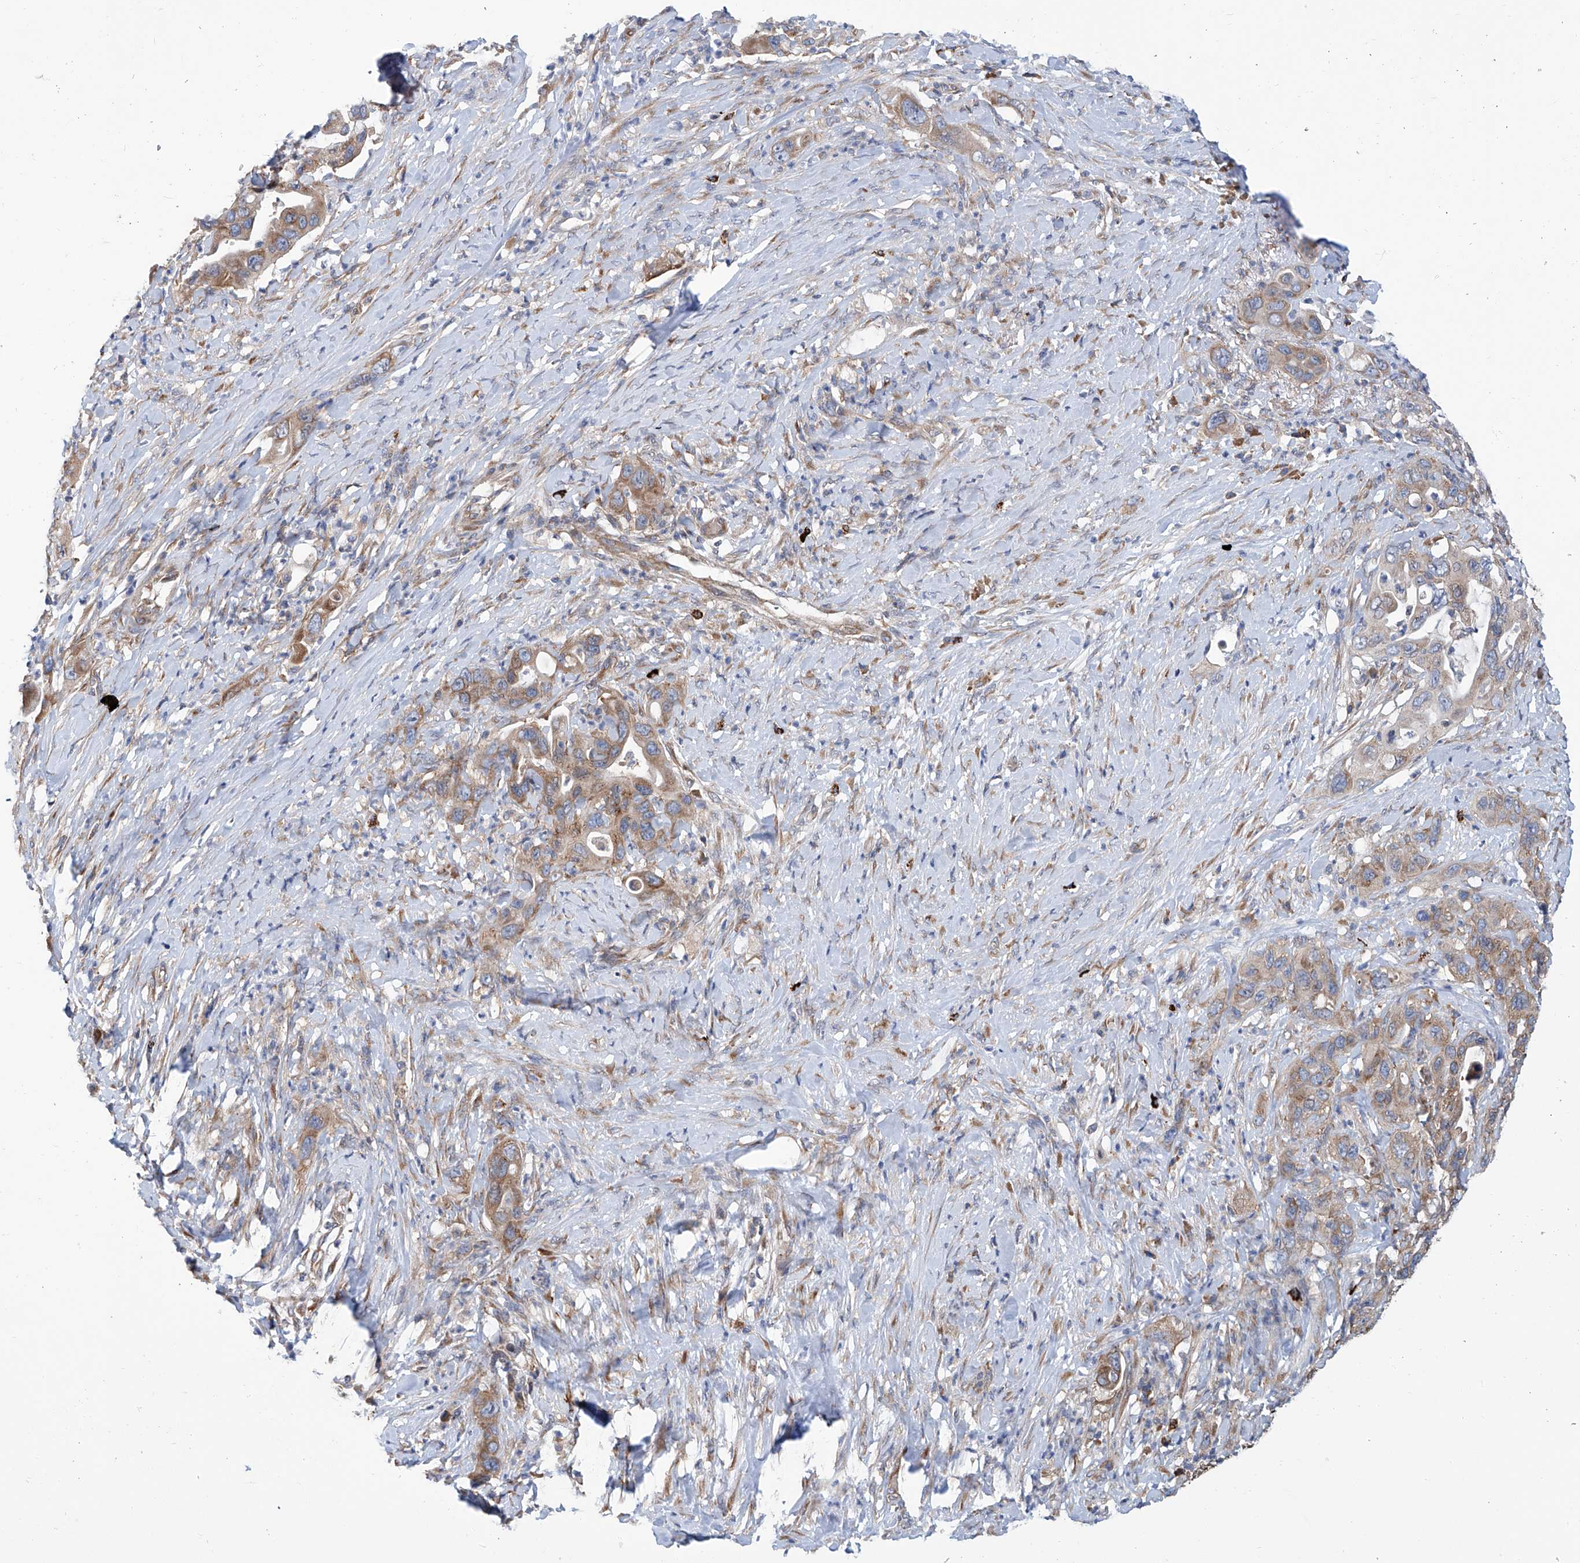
{"staining": {"intensity": "moderate", "quantity": "25%-75%", "location": "cytoplasmic/membranous"}, "tissue": "pancreatic cancer", "cell_type": "Tumor cells", "image_type": "cancer", "snomed": [{"axis": "morphology", "description": "Adenocarcinoma, NOS"}, {"axis": "topography", "description": "Pancreas"}], "caption": "Brown immunohistochemical staining in pancreatic cancer demonstrates moderate cytoplasmic/membranous staining in about 25%-75% of tumor cells. Using DAB (brown) and hematoxylin (blue) stains, captured at high magnification using brightfield microscopy.", "gene": "SENP2", "patient": {"sex": "female", "age": 71}}